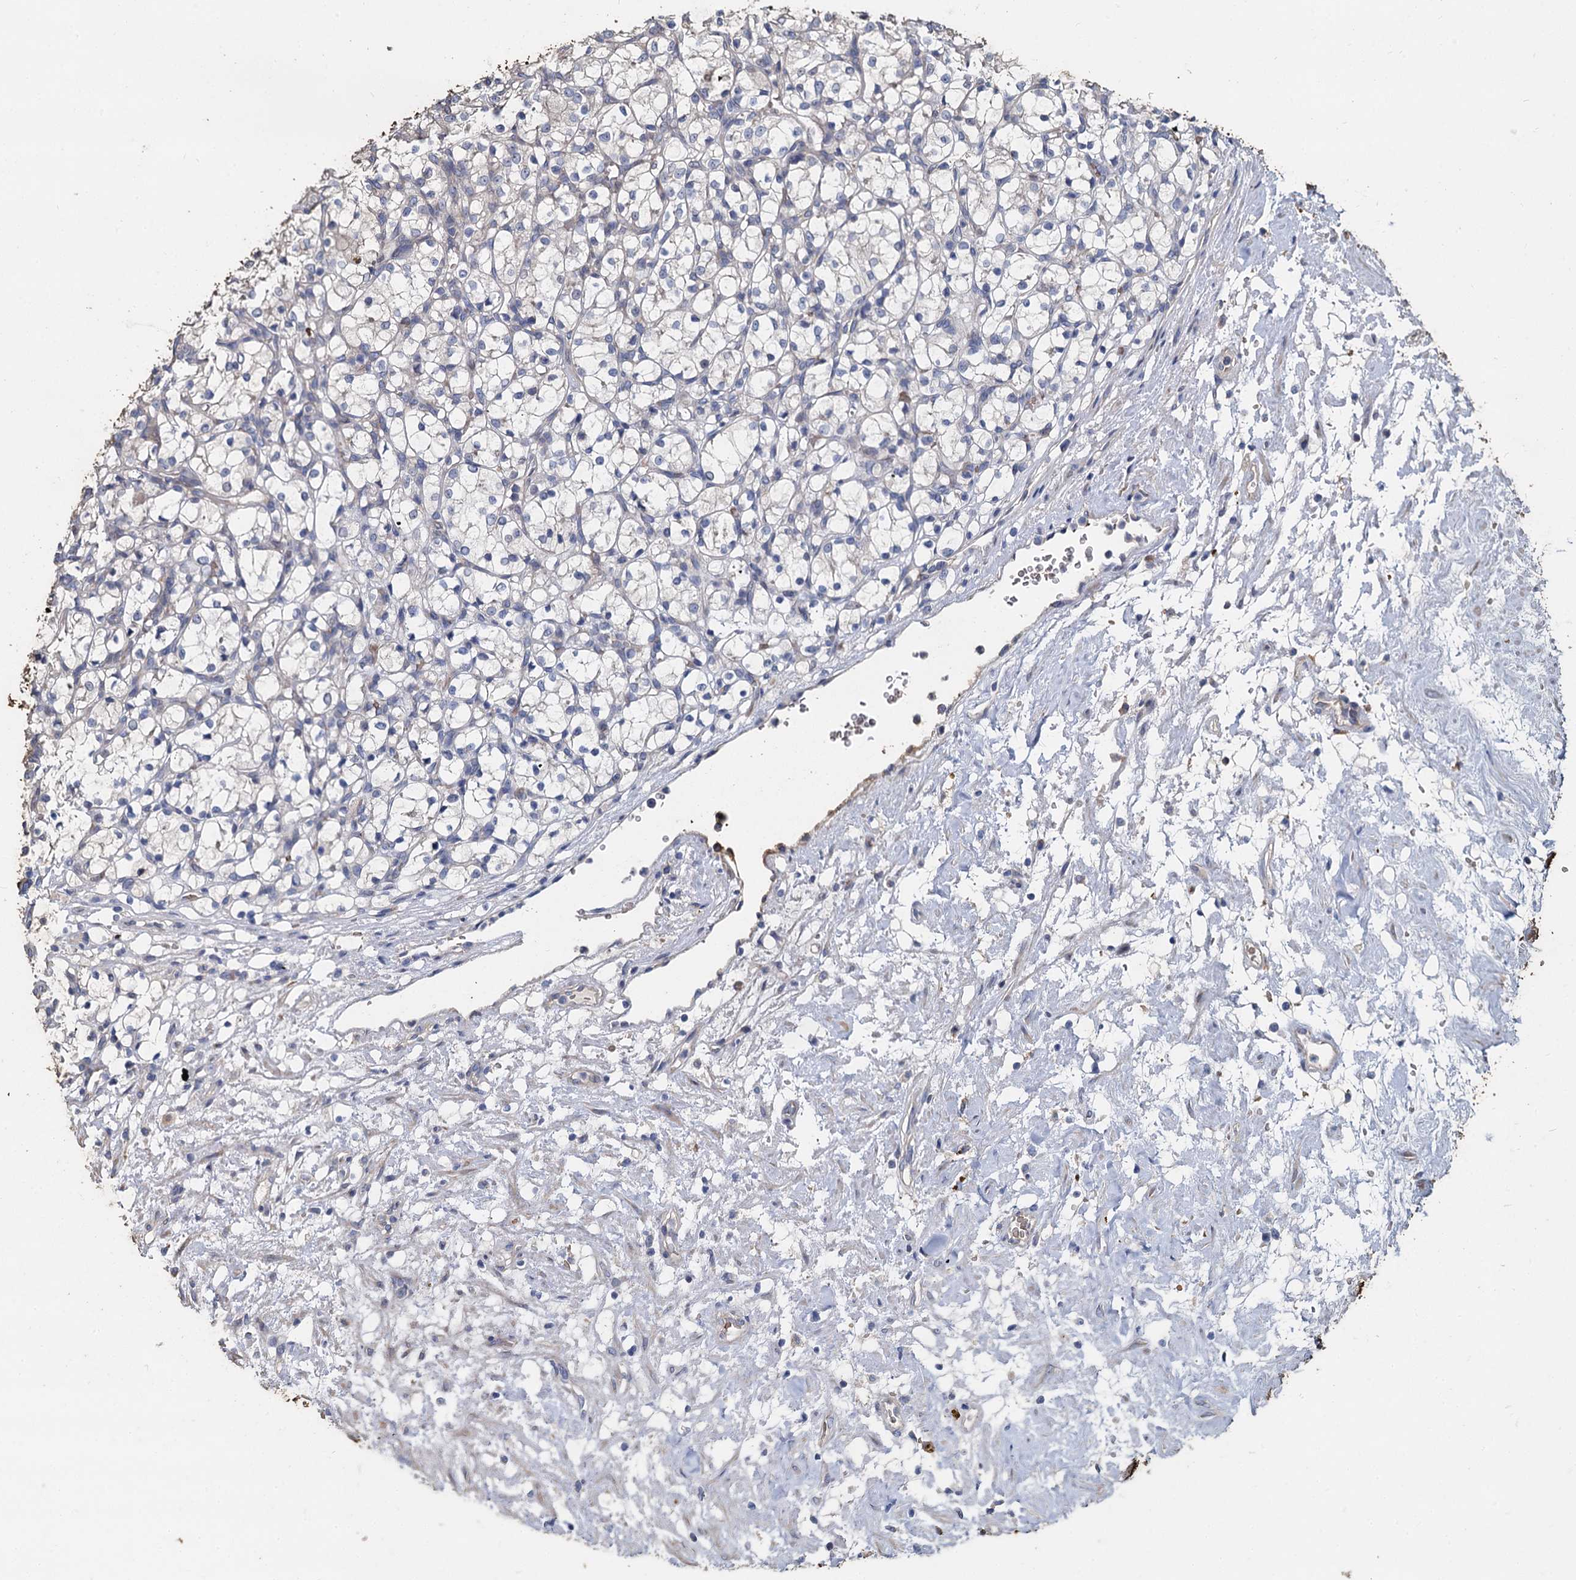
{"staining": {"intensity": "negative", "quantity": "none", "location": "none"}, "tissue": "renal cancer", "cell_type": "Tumor cells", "image_type": "cancer", "snomed": [{"axis": "morphology", "description": "Adenocarcinoma, NOS"}, {"axis": "topography", "description": "Kidney"}], "caption": "Photomicrograph shows no protein positivity in tumor cells of renal cancer (adenocarcinoma) tissue.", "gene": "TCTN2", "patient": {"sex": "female", "age": 69}}